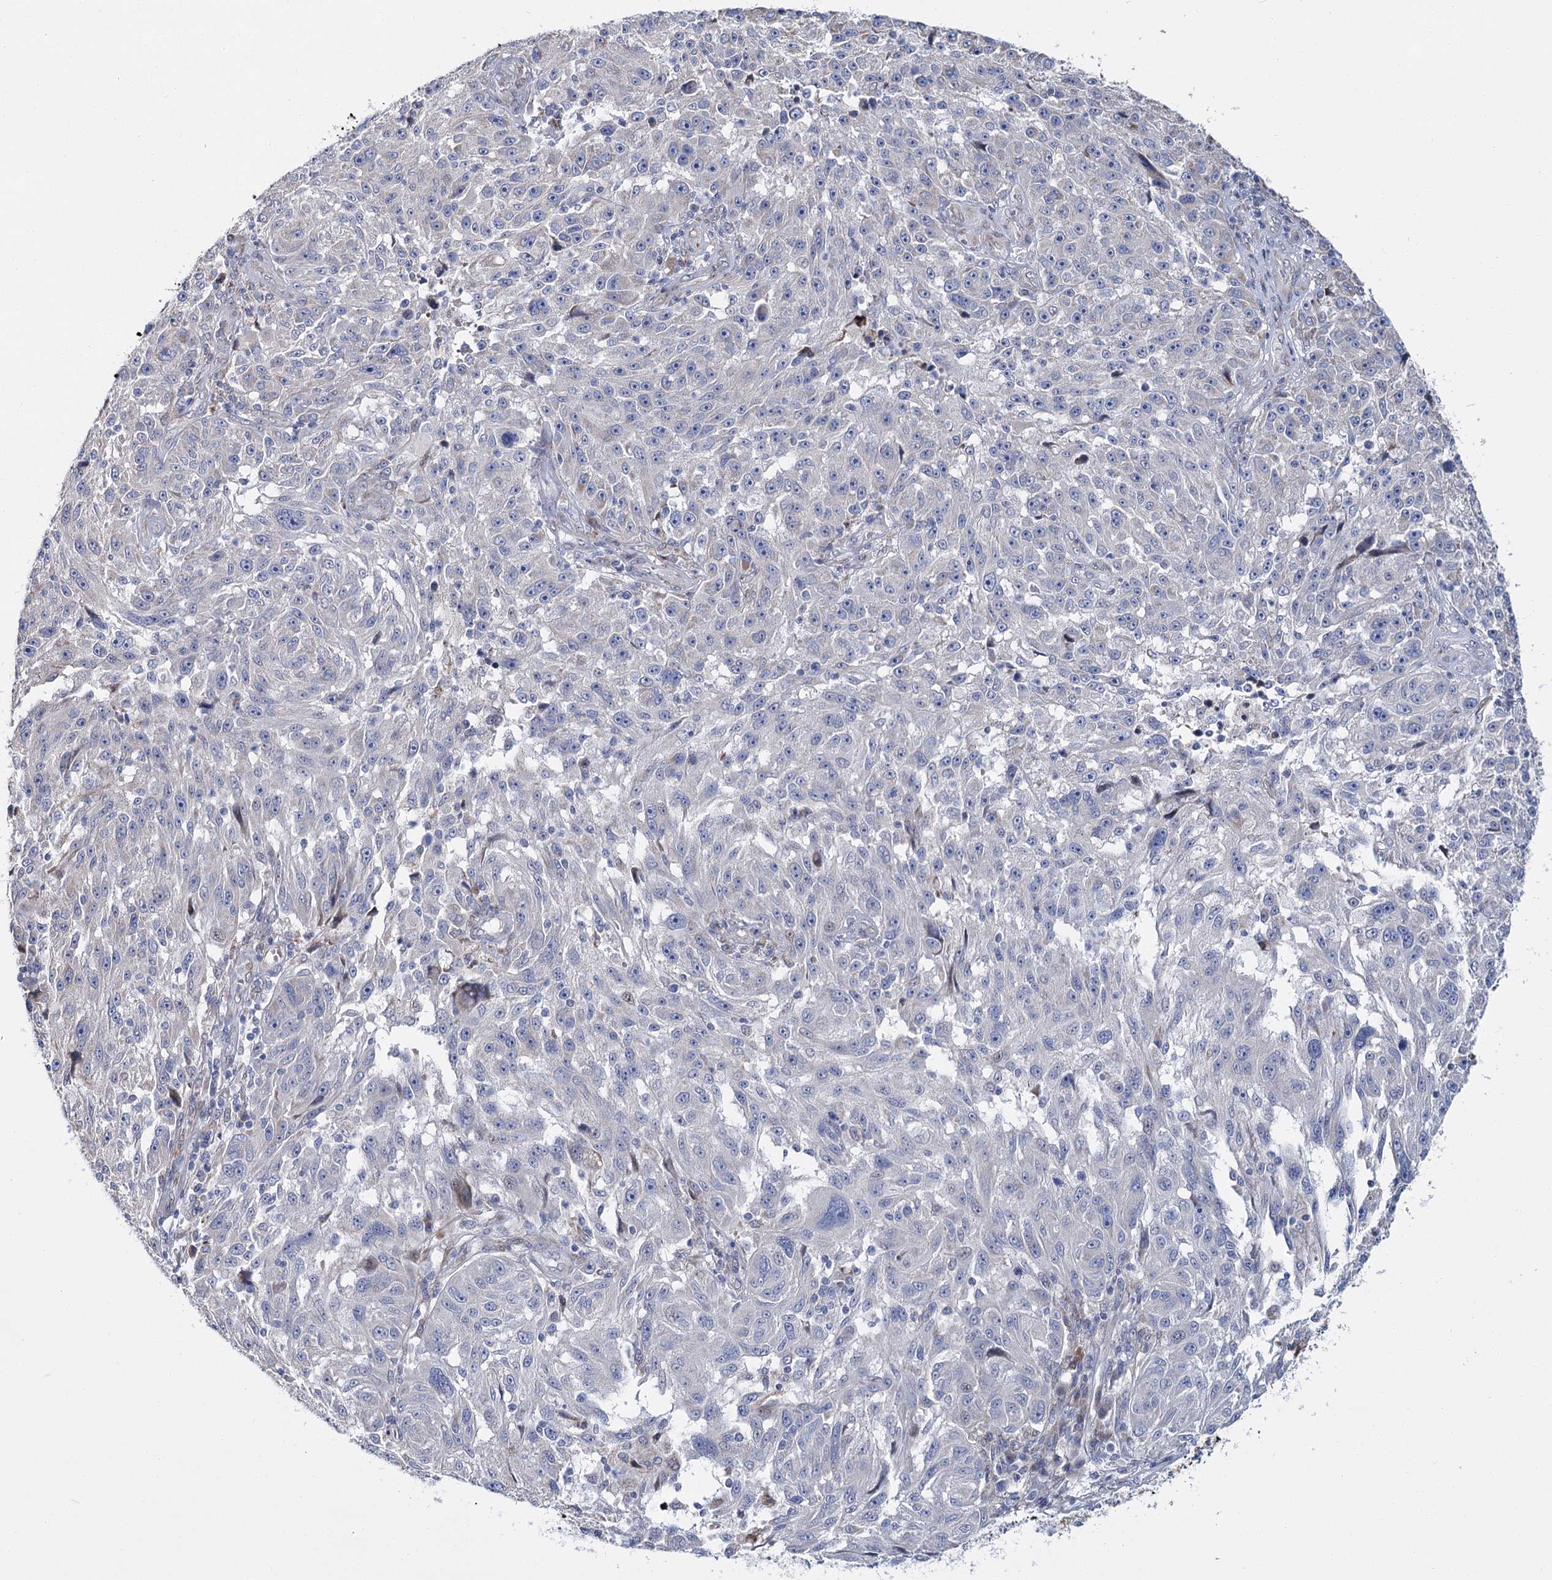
{"staining": {"intensity": "negative", "quantity": "none", "location": "none"}, "tissue": "melanoma", "cell_type": "Tumor cells", "image_type": "cancer", "snomed": [{"axis": "morphology", "description": "Malignant melanoma, NOS"}, {"axis": "topography", "description": "Skin"}], "caption": "Tumor cells are negative for protein expression in human malignant melanoma.", "gene": "CPLANE1", "patient": {"sex": "male", "age": 53}}